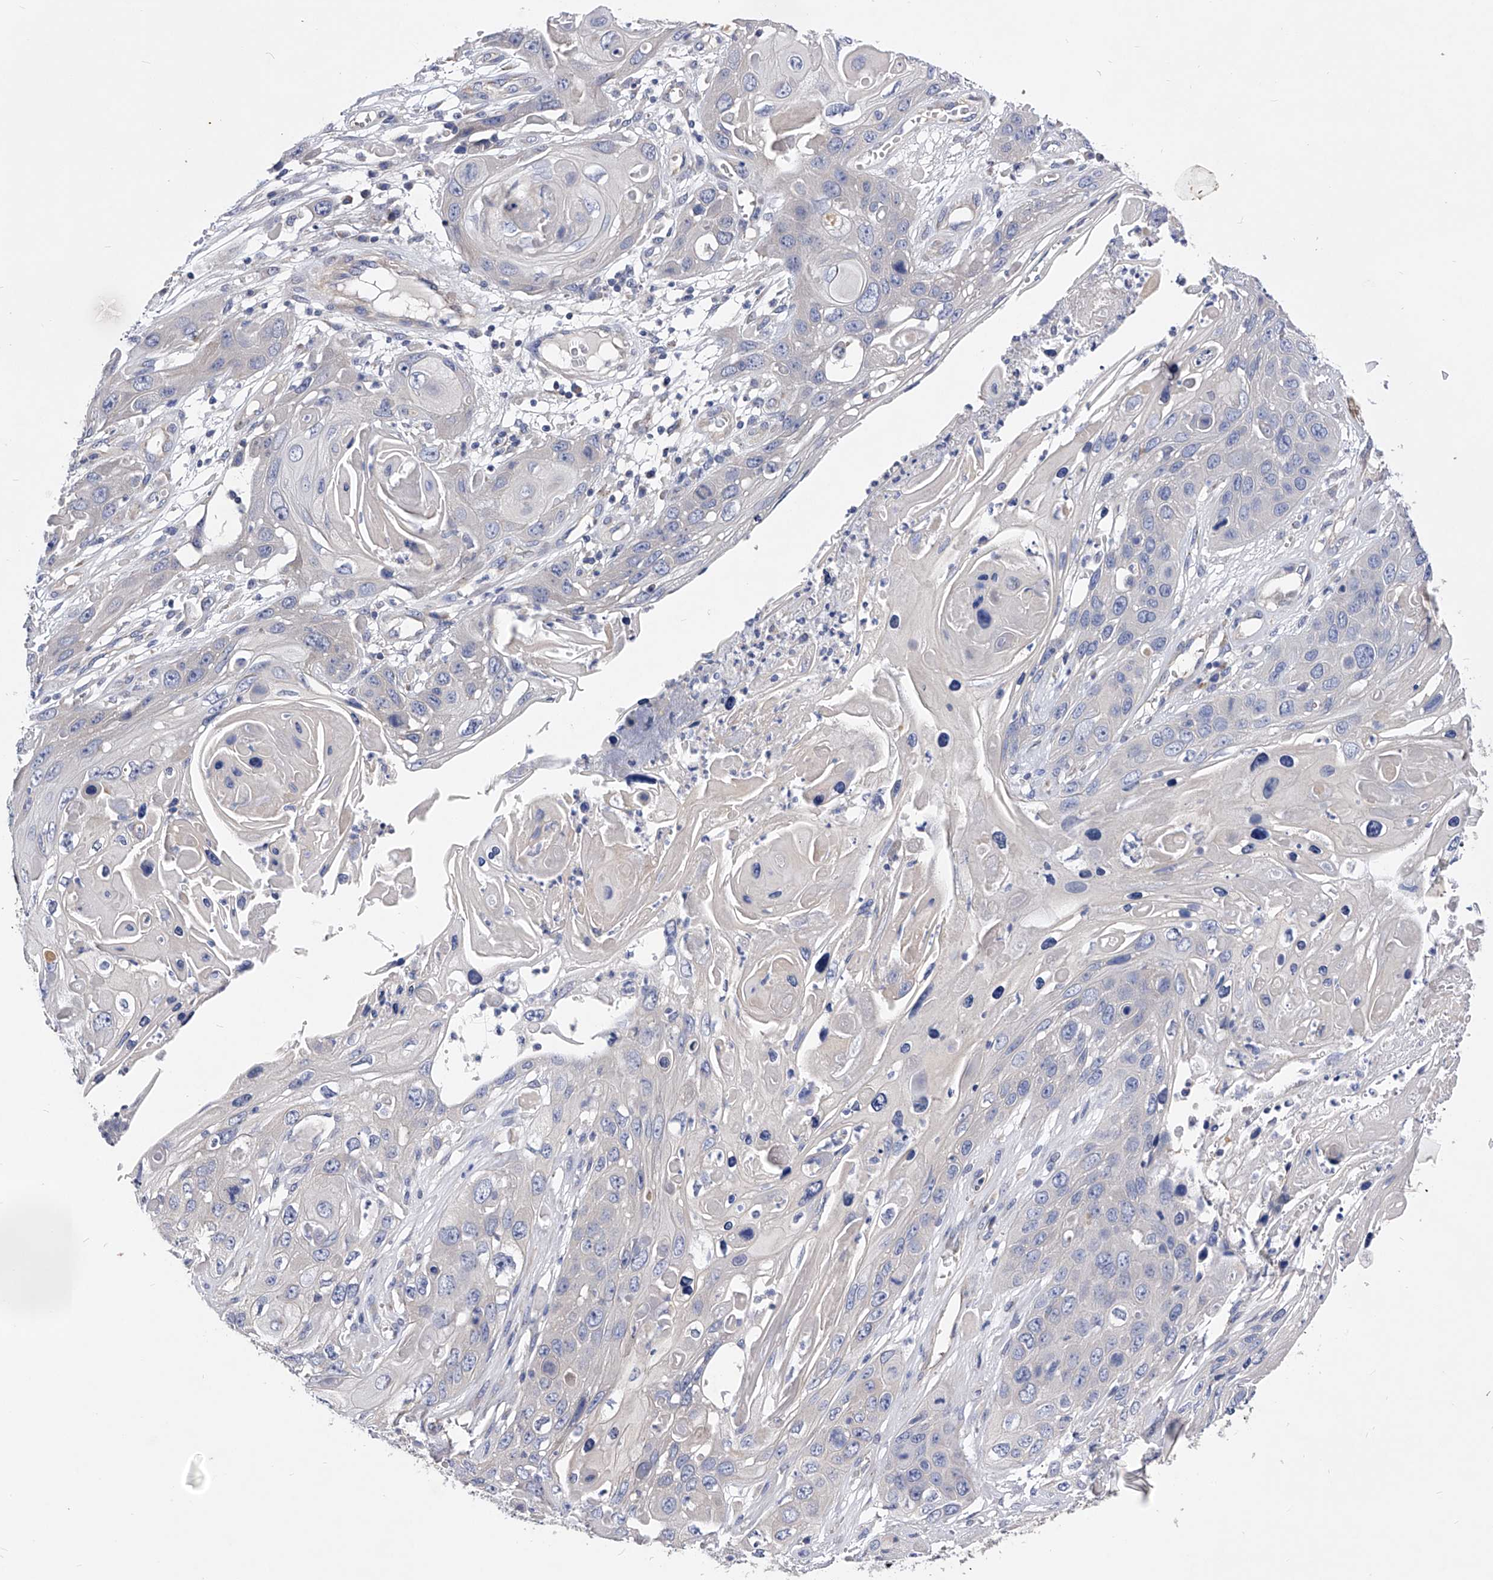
{"staining": {"intensity": "negative", "quantity": "none", "location": "none"}, "tissue": "skin cancer", "cell_type": "Tumor cells", "image_type": "cancer", "snomed": [{"axis": "morphology", "description": "Squamous cell carcinoma, NOS"}, {"axis": "topography", "description": "Skin"}], "caption": "Immunohistochemical staining of human skin cancer shows no significant expression in tumor cells. The staining is performed using DAB (3,3'-diaminobenzidine) brown chromogen with nuclei counter-stained in using hematoxylin.", "gene": "PPP5C", "patient": {"sex": "male", "age": 55}}